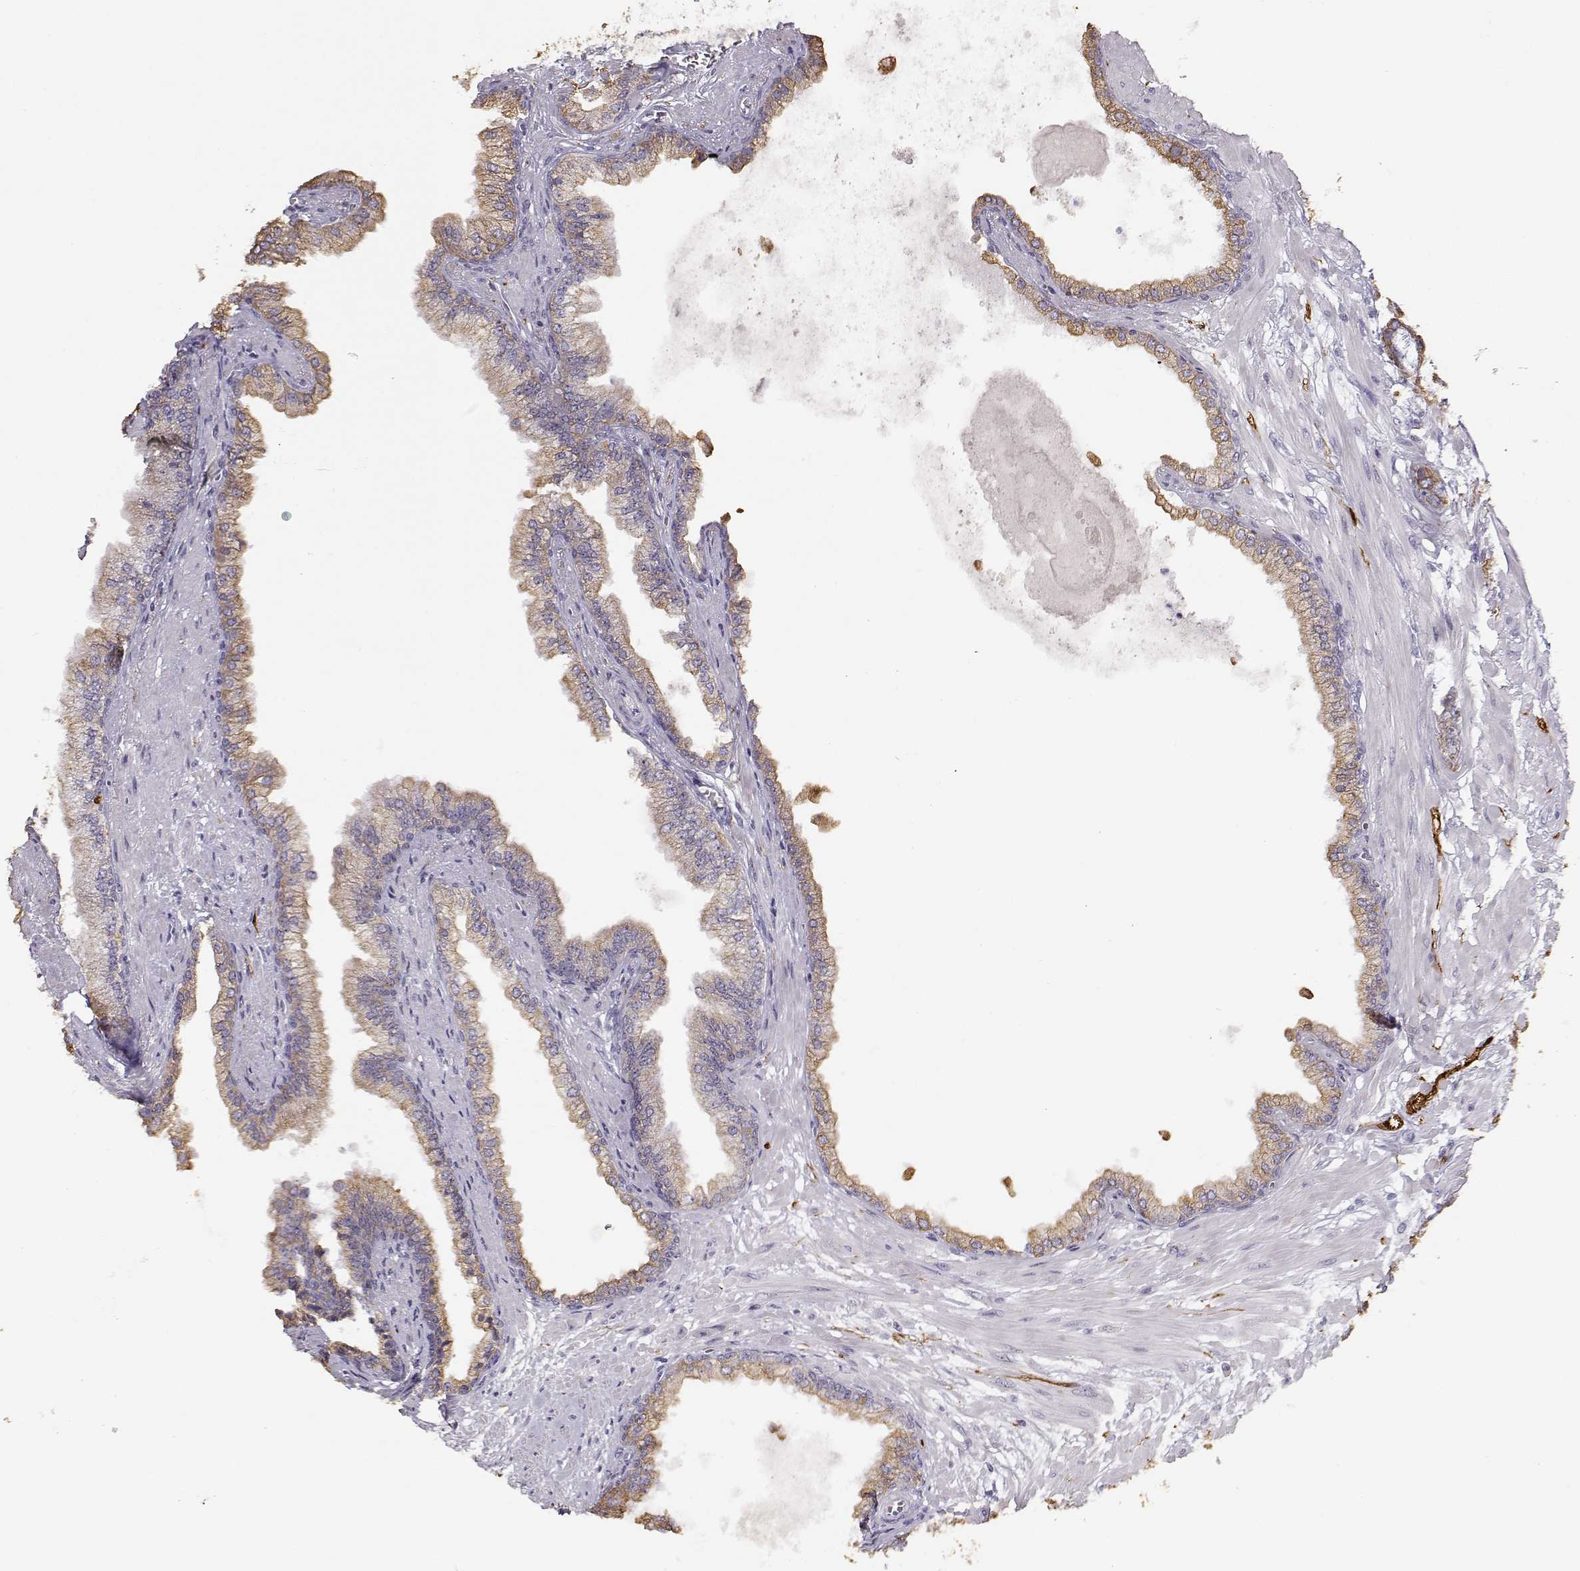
{"staining": {"intensity": "moderate", "quantity": ">75%", "location": "cytoplasmic/membranous"}, "tissue": "prostate cancer", "cell_type": "Tumor cells", "image_type": "cancer", "snomed": [{"axis": "morphology", "description": "Adenocarcinoma, Low grade"}, {"axis": "topography", "description": "Prostate"}], "caption": "IHC staining of prostate cancer (low-grade adenocarcinoma), which demonstrates medium levels of moderate cytoplasmic/membranous positivity in approximately >75% of tumor cells indicating moderate cytoplasmic/membranous protein expression. The staining was performed using DAB (3,3'-diaminobenzidine) (brown) for protein detection and nuclei were counterstained in hematoxylin (blue).", "gene": "S100B", "patient": {"sex": "male", "age": 64}}